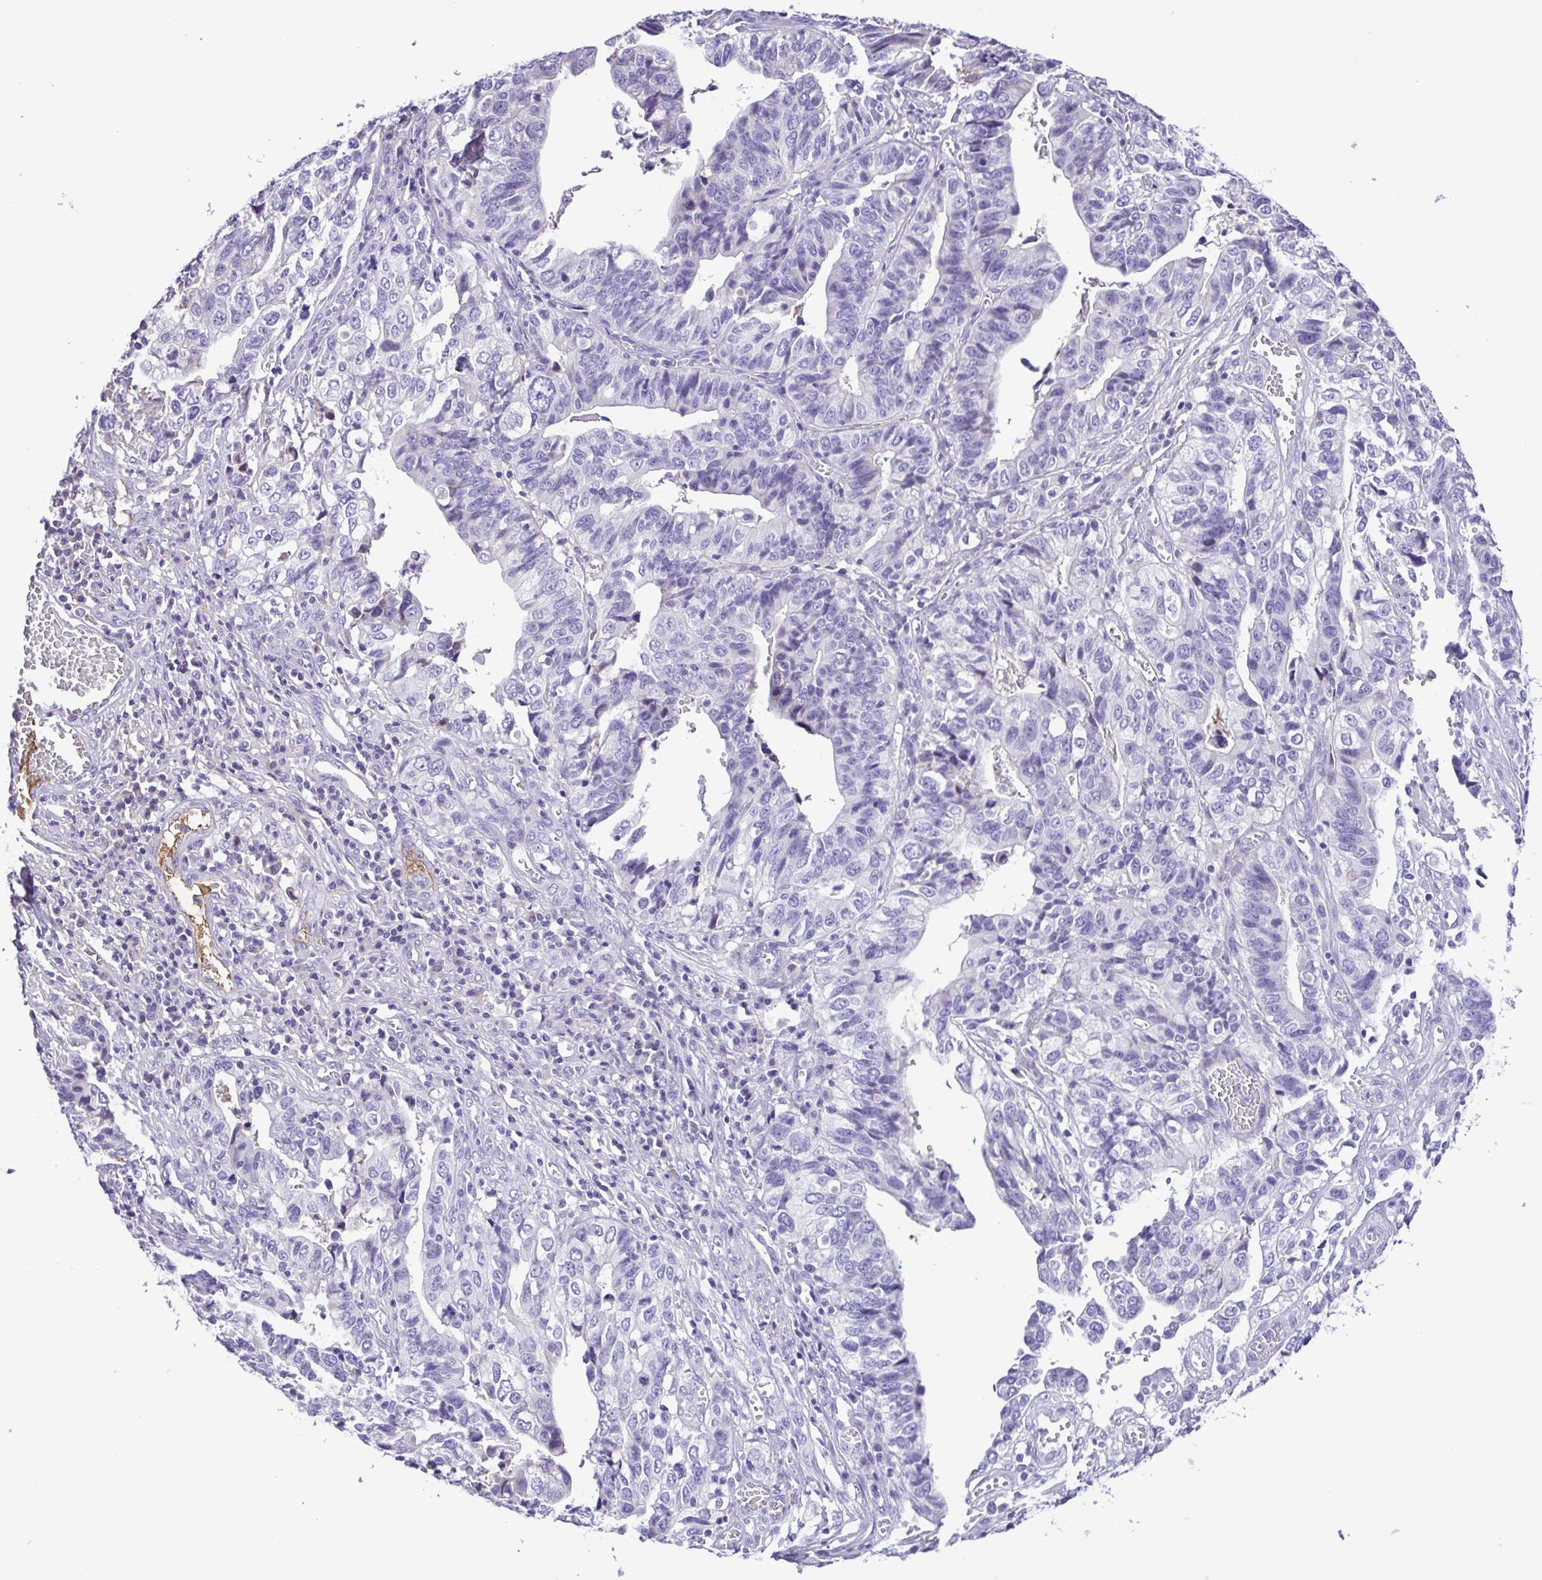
{"staining": {"intensity": "negative", "quantity": "none", "location": "none"}, "tissue": "stomach cancer", "cell_type": "Tumor cells", "image_type": "cancer", "snomed": [{"axis": "morphology", "description": "Adenocarcinoma, NOS"}, {"axis": "topography", "description": "Stomach, upper"}], "caption": "This is an immunohistochemistry (IHC) histopathology image of human adenocarcinoma (stomach). There is no staining in tumor cells.", "gene": "IGFL1", "patient": {"sex": "female", "age": 67}}